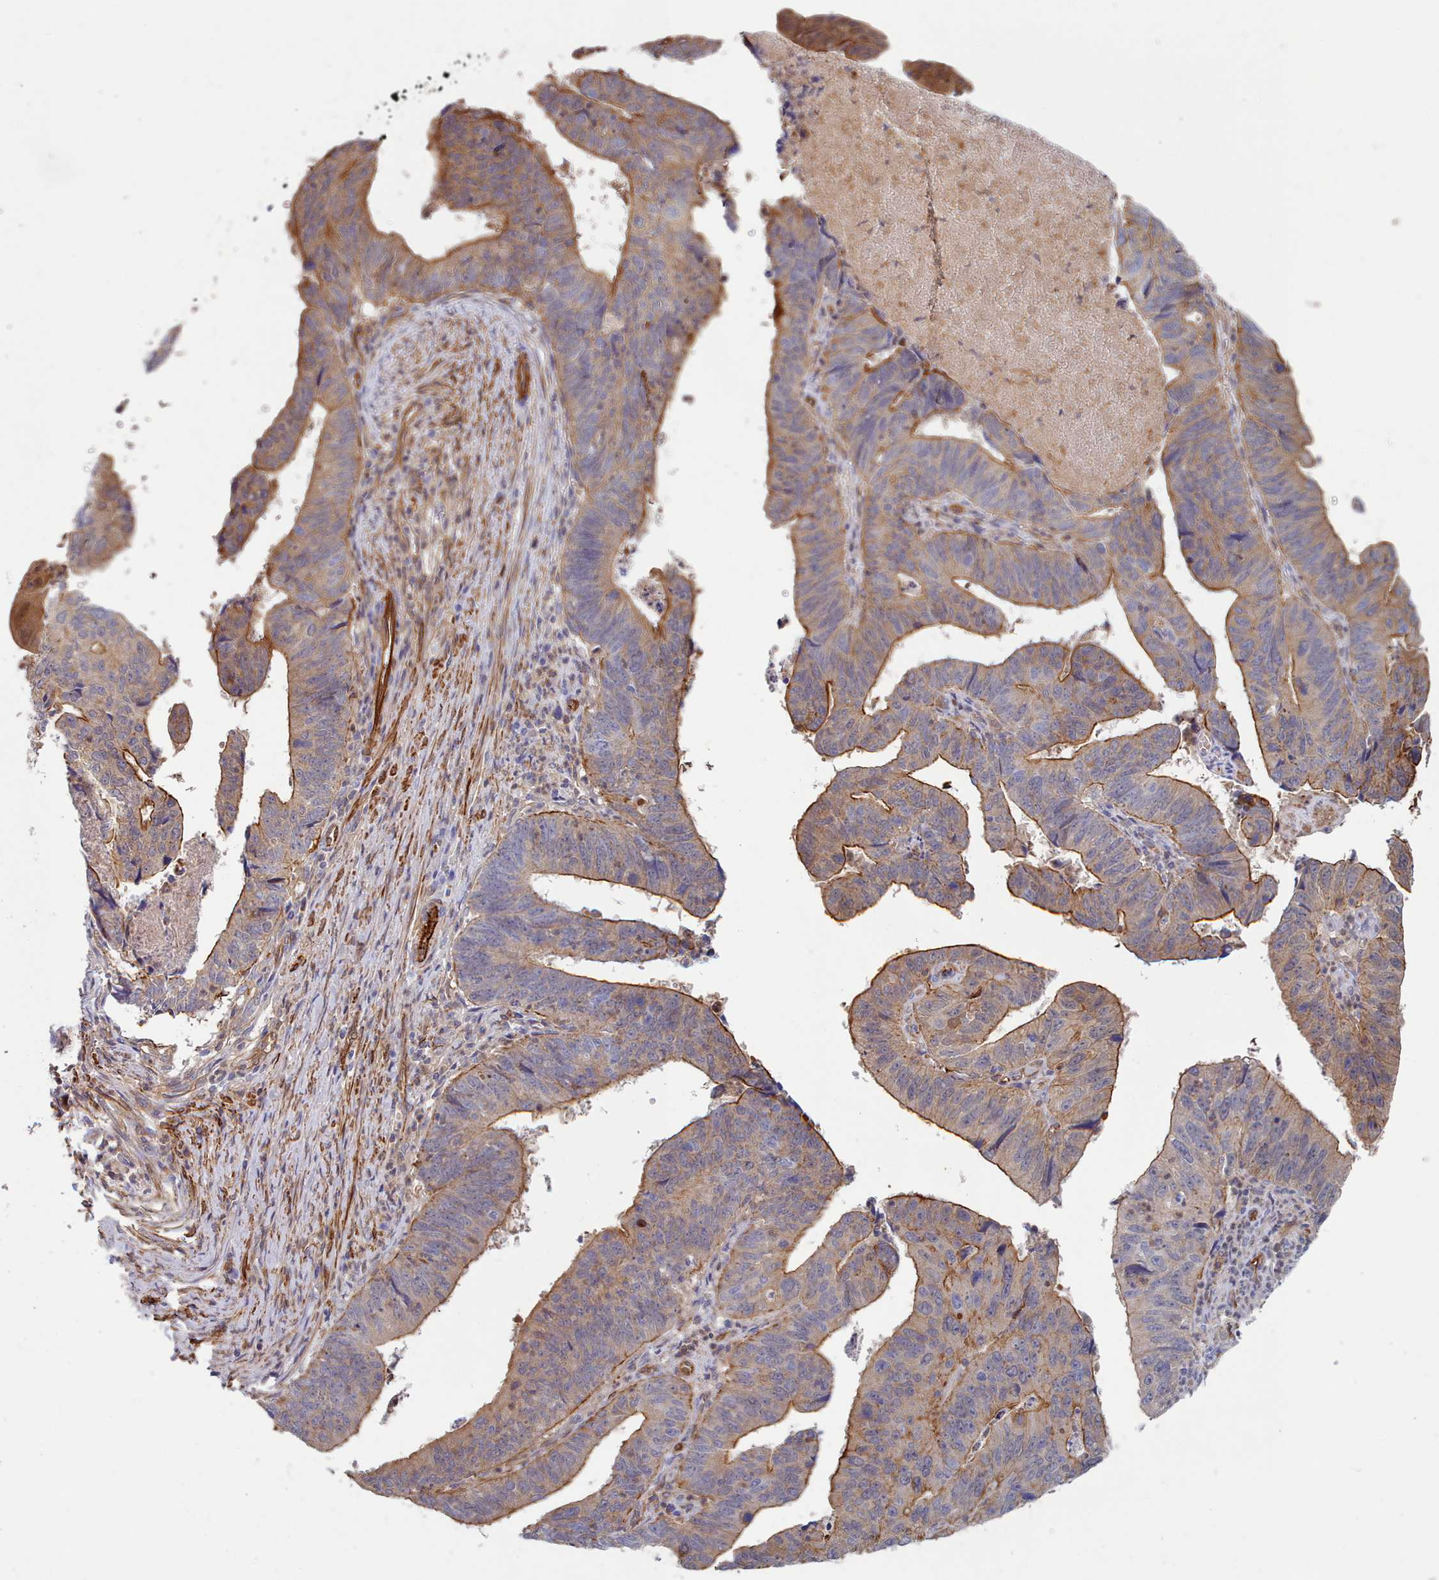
{"staining": {"intensity": "moderate", "quantity": "25%-75%", "location": "cytoplasmic/membranous"}, "tissue": "stomach cancer", "cell_type": "Tumor cells", "image_type": "cancer", "snomed": [{"axis": "morphology", "description": "Adenocarcinoma, NOS"}, {"axis": "topography", "description": "Stomach"}], "caption": "This micrograph displays stomach adenocarcinoma stained with immunohistochemistry to label a protein in brown. The cytoplasmic/membranous of tumor cells show moderate positivity for the protein. Nuclei are counter-stained blue.", "gene": "G6PC1", "patient": {"sex": "male", "age": 59}}